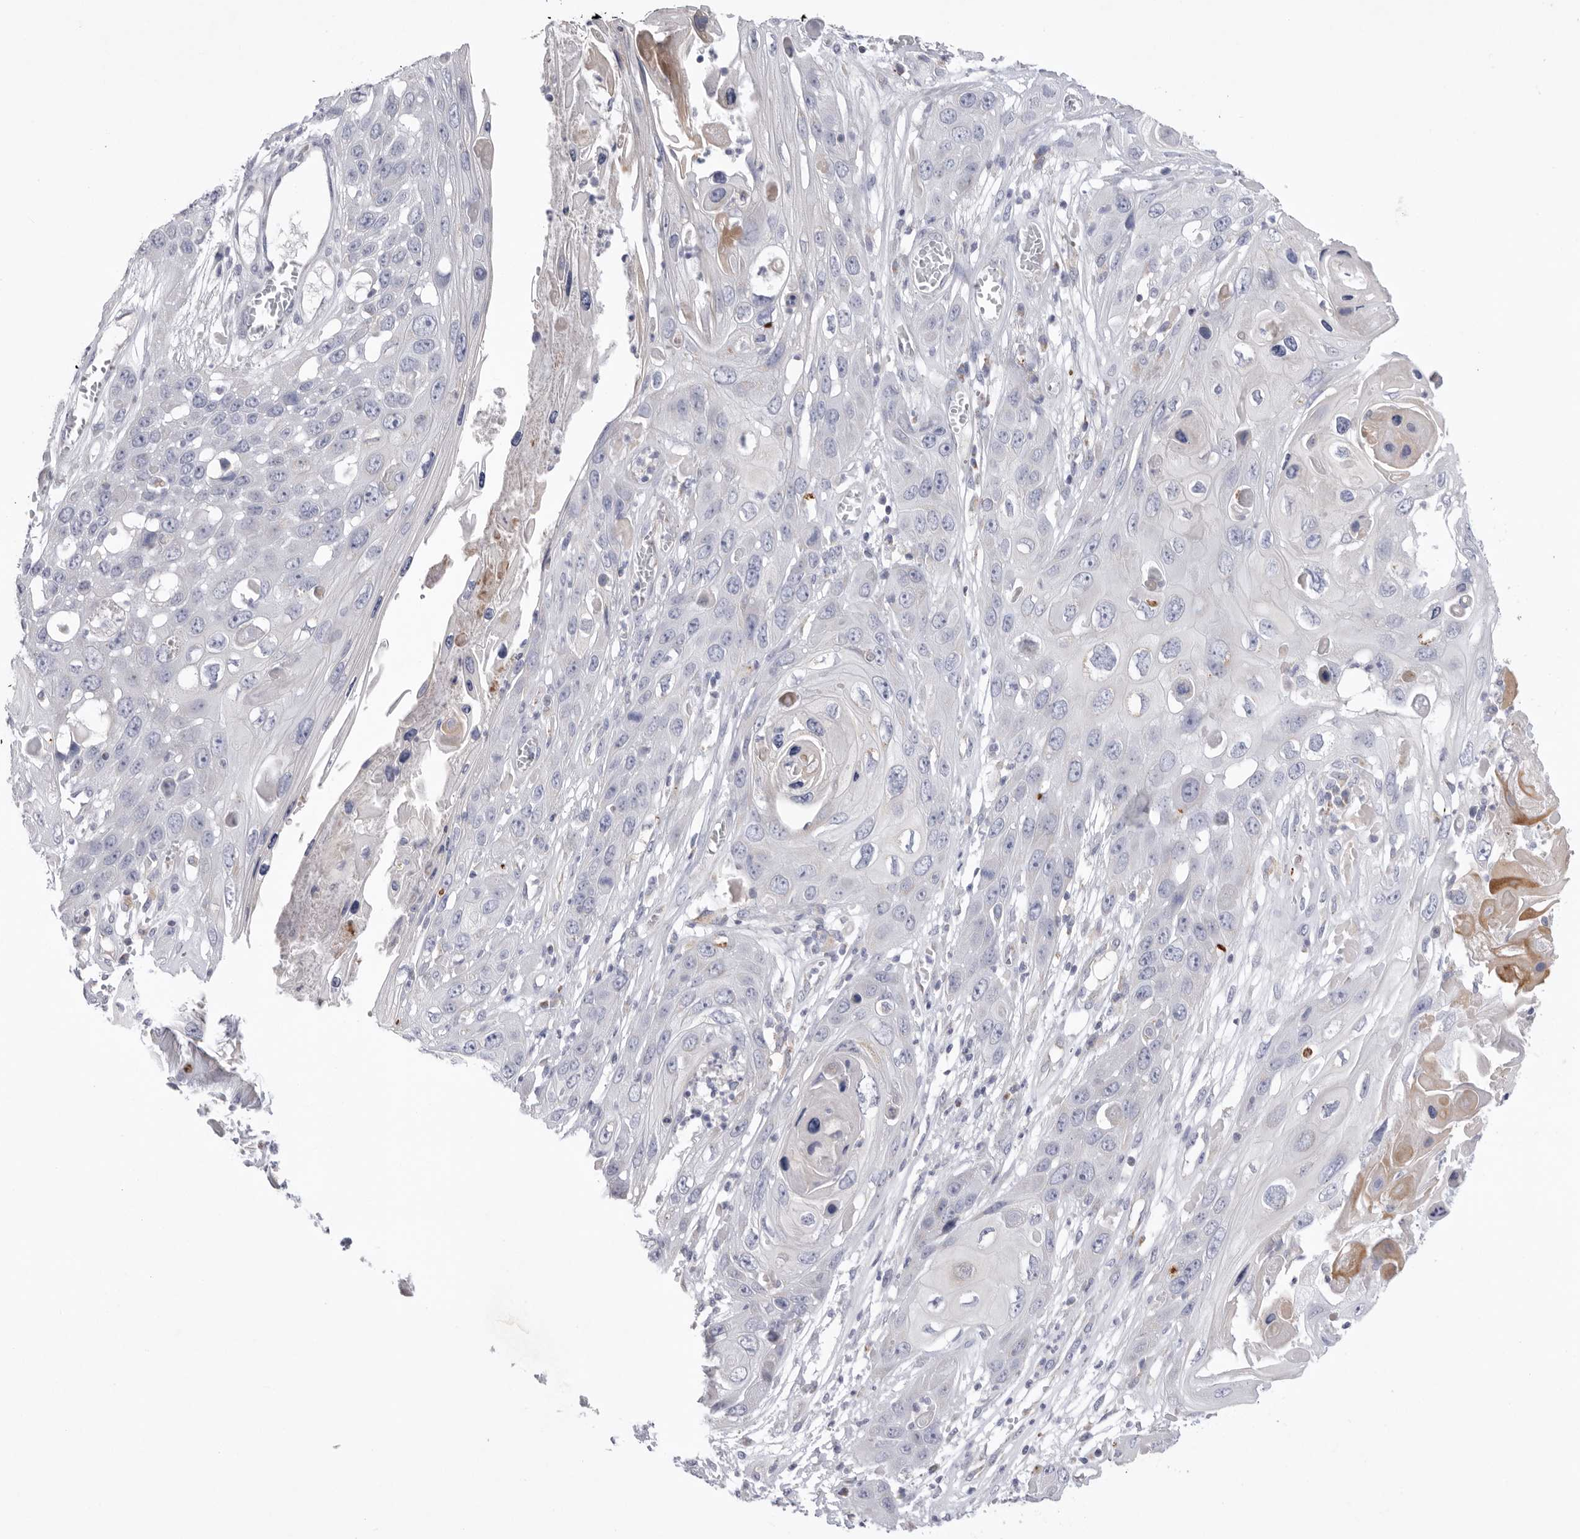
{"staining": {"intensity": "negative", "quantity": "none", "location": "none"}, "tissue": "skin cancer", "cell_type": "Tumor cells", "image_type": "cancer", "snomed": [{"axis": "morphology", "description": "Squamous cell carcinoma, NOS"}, {"axis": "topography", "description": "Skin"}], "caption": "The histopathology image exhibits no staining of tumor cells in skin squamous cell carcinoma. (DAB (3,3'-diaminobenzidine) immunohistochemistry visualized using brightfield microscopy, high magnification).", "gene": "VDAC3", "patient": {"sex": "male", "age": 55}}